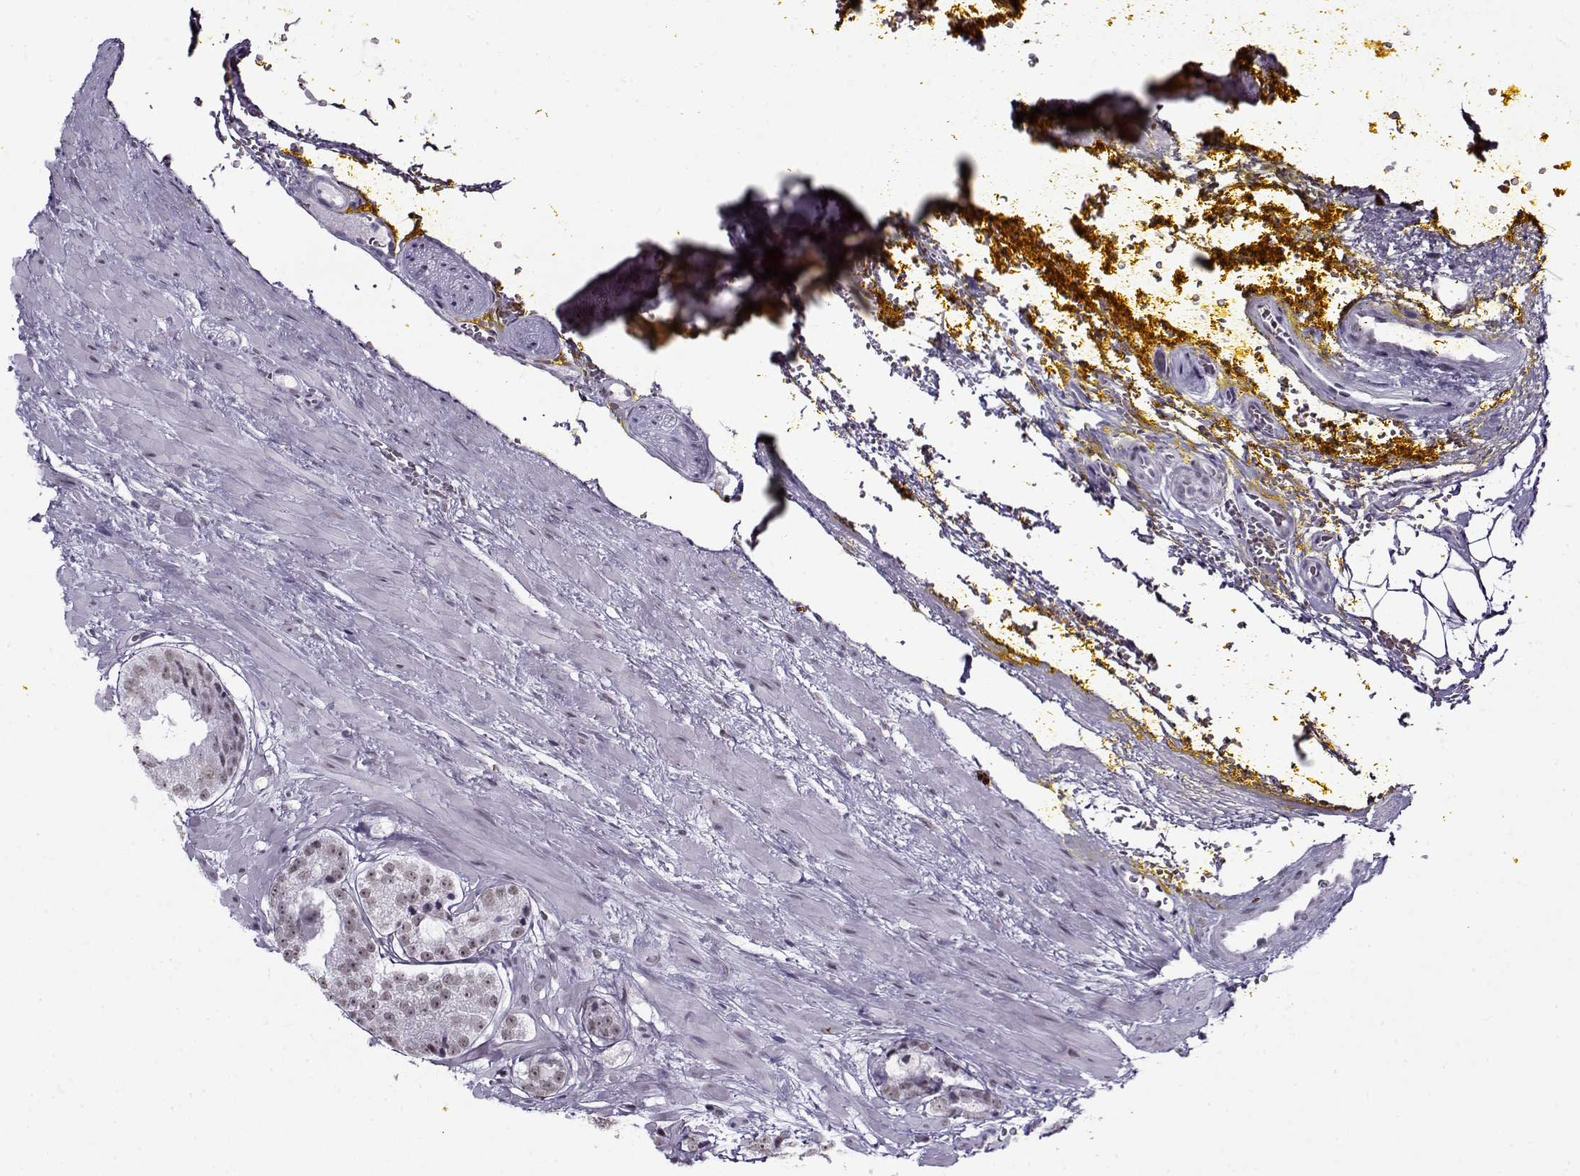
{"staining": {"intensity": "weak", "quantity": "<25%", "location": "nuclear"}, "tissue": "prostate cancer", "cell_type": "Tumor cells", "image_type": "cancer", "snomed": [{"axis": "morphology", "description": "Adenocarcinoma, Low grade"}, {"axis": "topography", "description": "Prostate"}], "caption": "Protein analysis of prostate low-grade adenocarcinoma reveals no significant expression in tumor cells.", "gene": "PRMT8", "patient": {"sex": "male", "age": 60}}